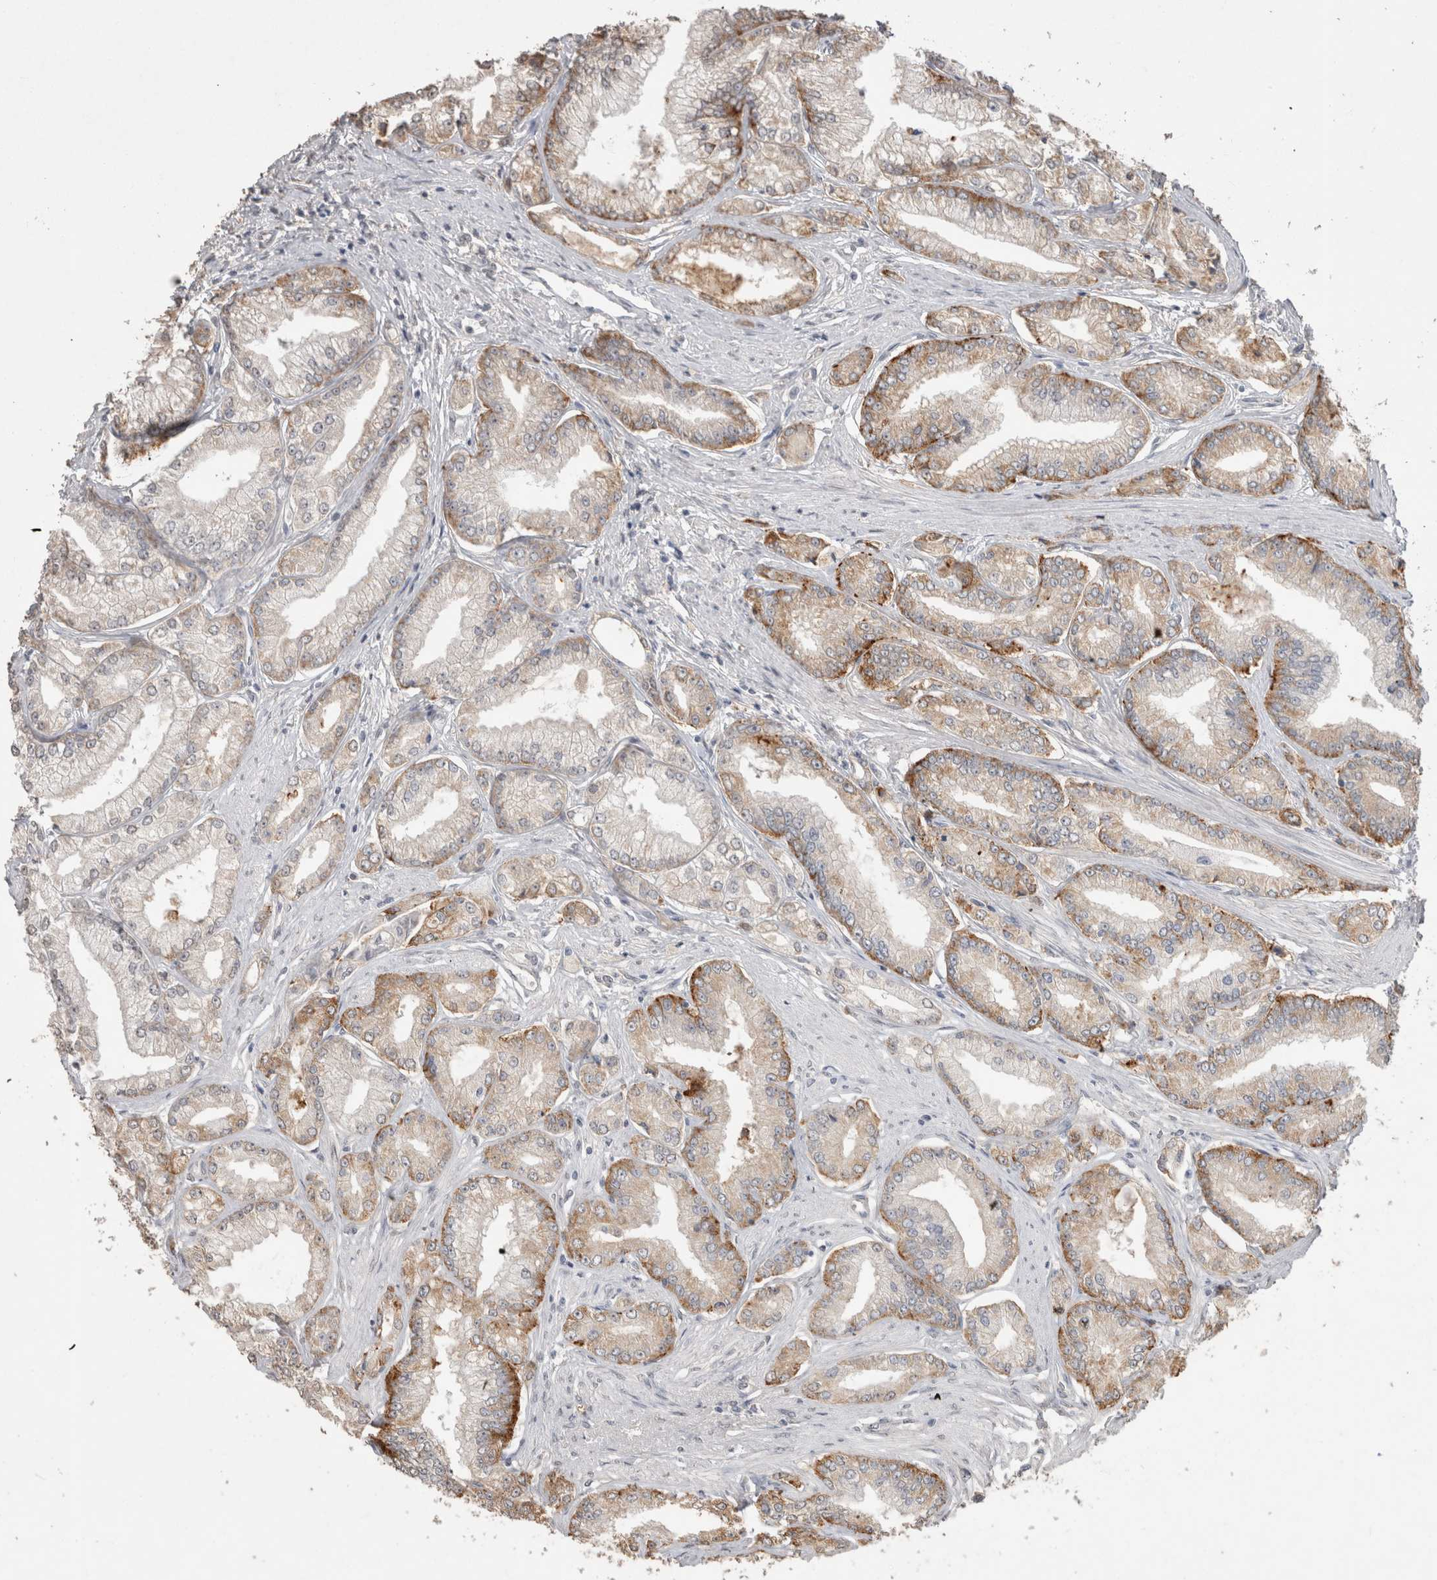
{"staining": {"intensity": "moderate", "quantity": ">75%", "location": "cytoplasmic/membranous"}, "tissue": "prostate cancer", "cell_type": "Tumor cells", "image_type": "cancer", "snomed": [{"axis": "morphology", "description": "Adenocarcinoma, Low grade"}, {"axis": "topography", "description": "Prostate"}], "caption": "A histopathology image of prostate cancer (low-grade adenocarcinoma) stained for a protein displays moderate cytoplasmic/membranous brown staining in tumor cells.", "gene": "NAALADL2", "patient": {"sex": "male", "age": 52}}